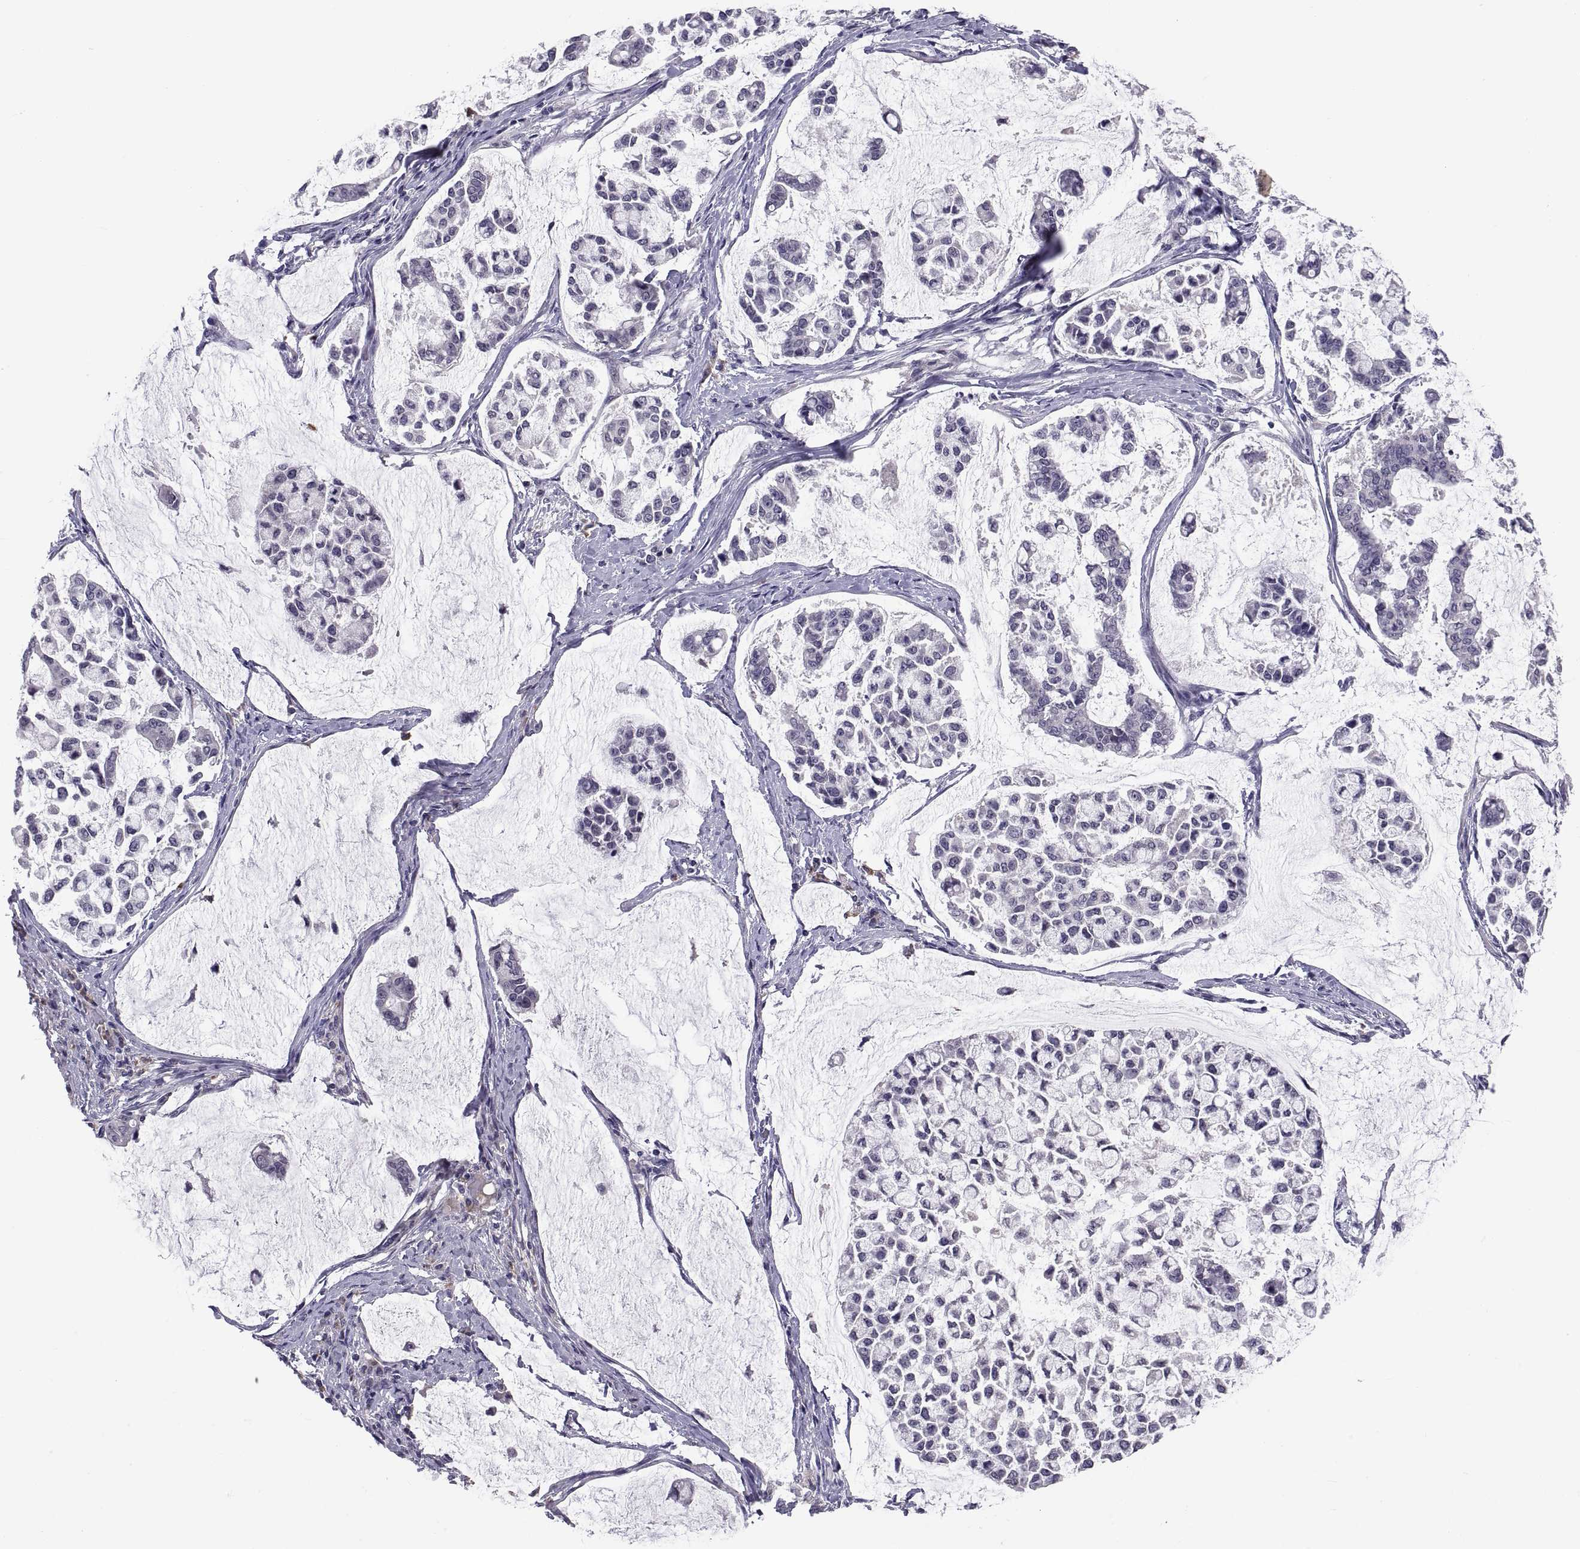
{"staining": {"intensity": "negative", "quantity": "none", "location": "none"}, "tissue": "stomach cancer", "cell_type": "Tumor cells", "image_type": "cancer", "snomed": [{"axis": "morphology", "description": "Adenocarcinoma, NOS"}, {"axis": "topography", "description": "Stomach"}], "caption": "Micrograph shows no significant protein positivity in tumor cells of stomach adenocarcinoma.", "gene": "PKP1", "patient": {"sex": "male", "age": 82}}